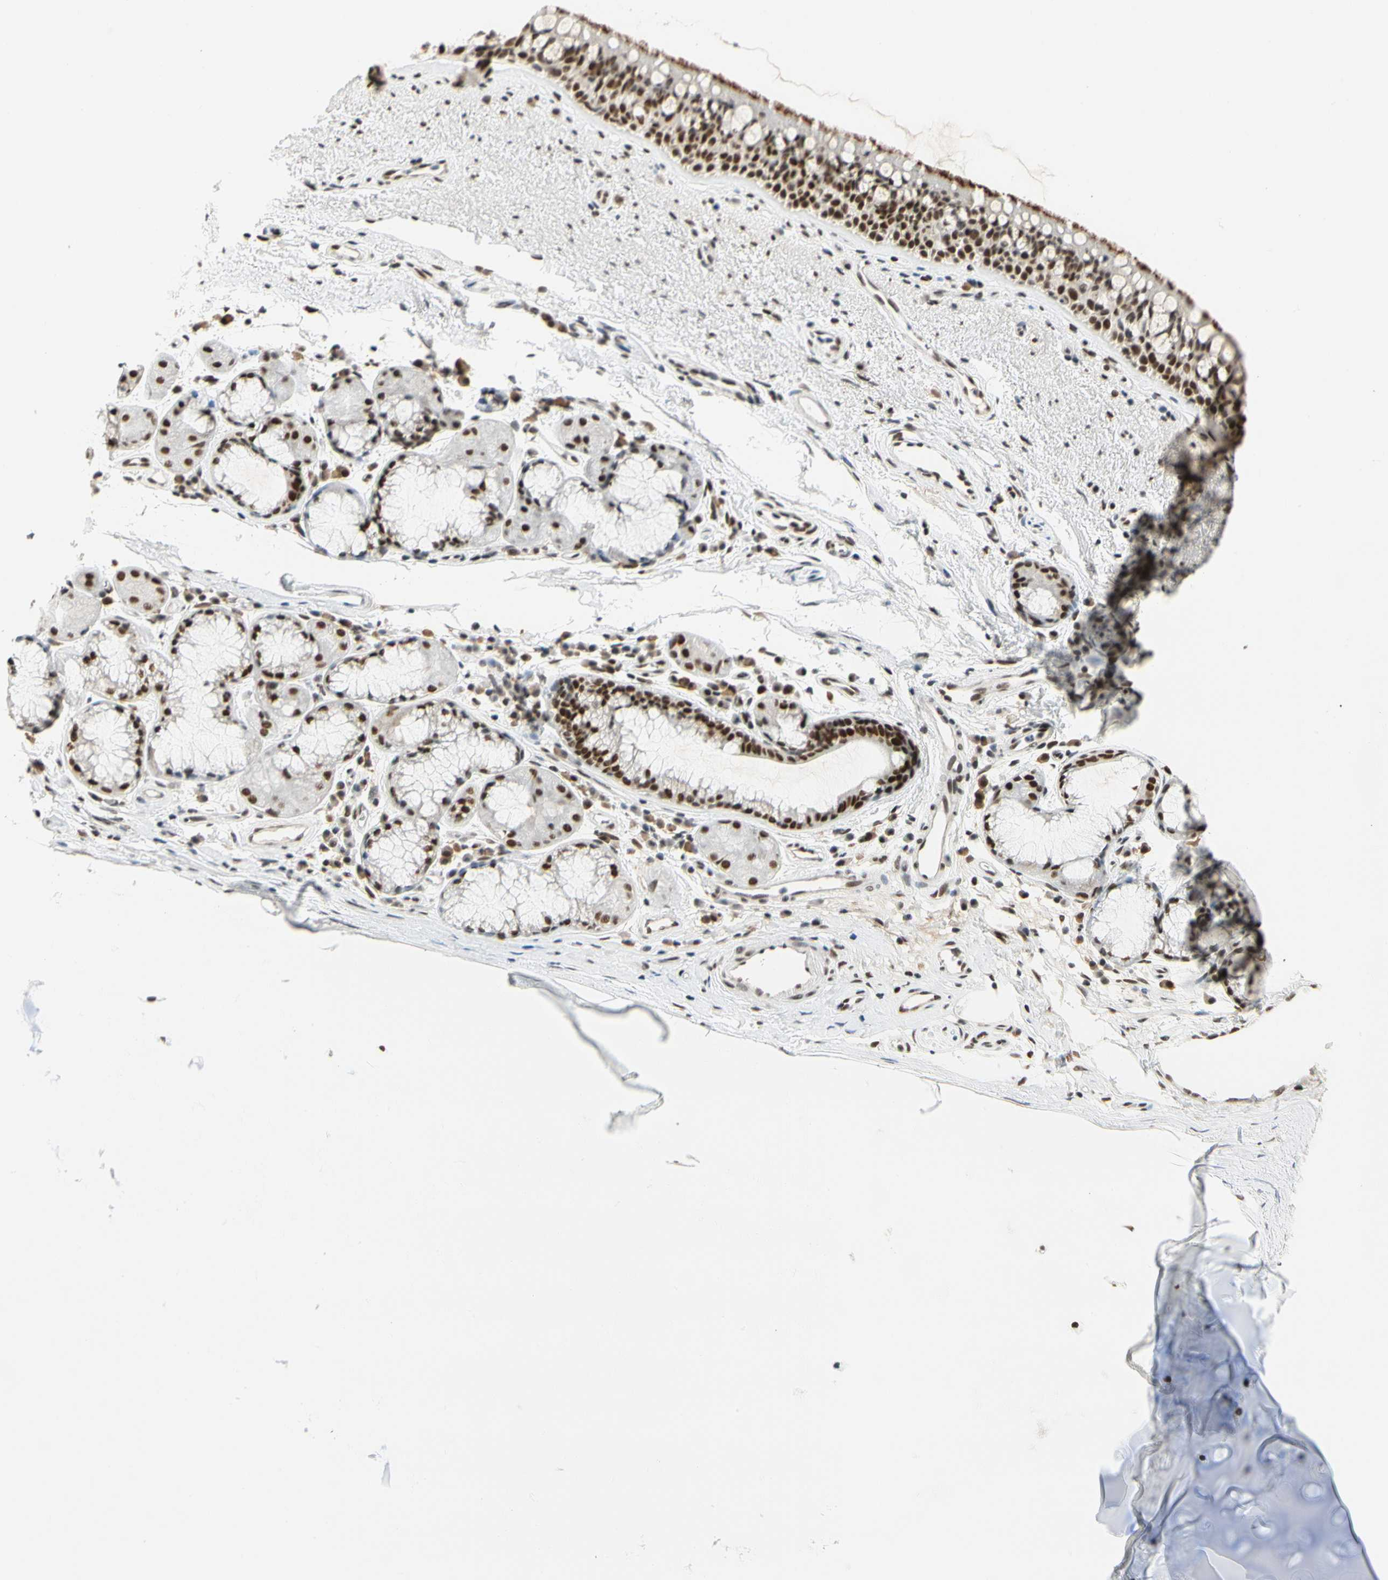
{"staining": {"intensity": "strong", "quantity": ">75%", "location": "nuclear"}, "tissue": "bronchus", "cell_type": "Respiratory epithelial cells", "image_type": "normal", "snomed": [{"axis": "morphology", "description": "Normal tissue, NOS"}, {"axis": "topography", "description": "Bronchus"}], "caption": "Normal bronchus demonstrates strong nuclear staining in about >75% of respiratory epithelial cells (DAB (3,3'-diaminobenzidine) IHC, brown staining for protein, blue staining for nuclei)..", "gene": "ZSCAN16", "patient": {"sex": "female", "age": 54}}